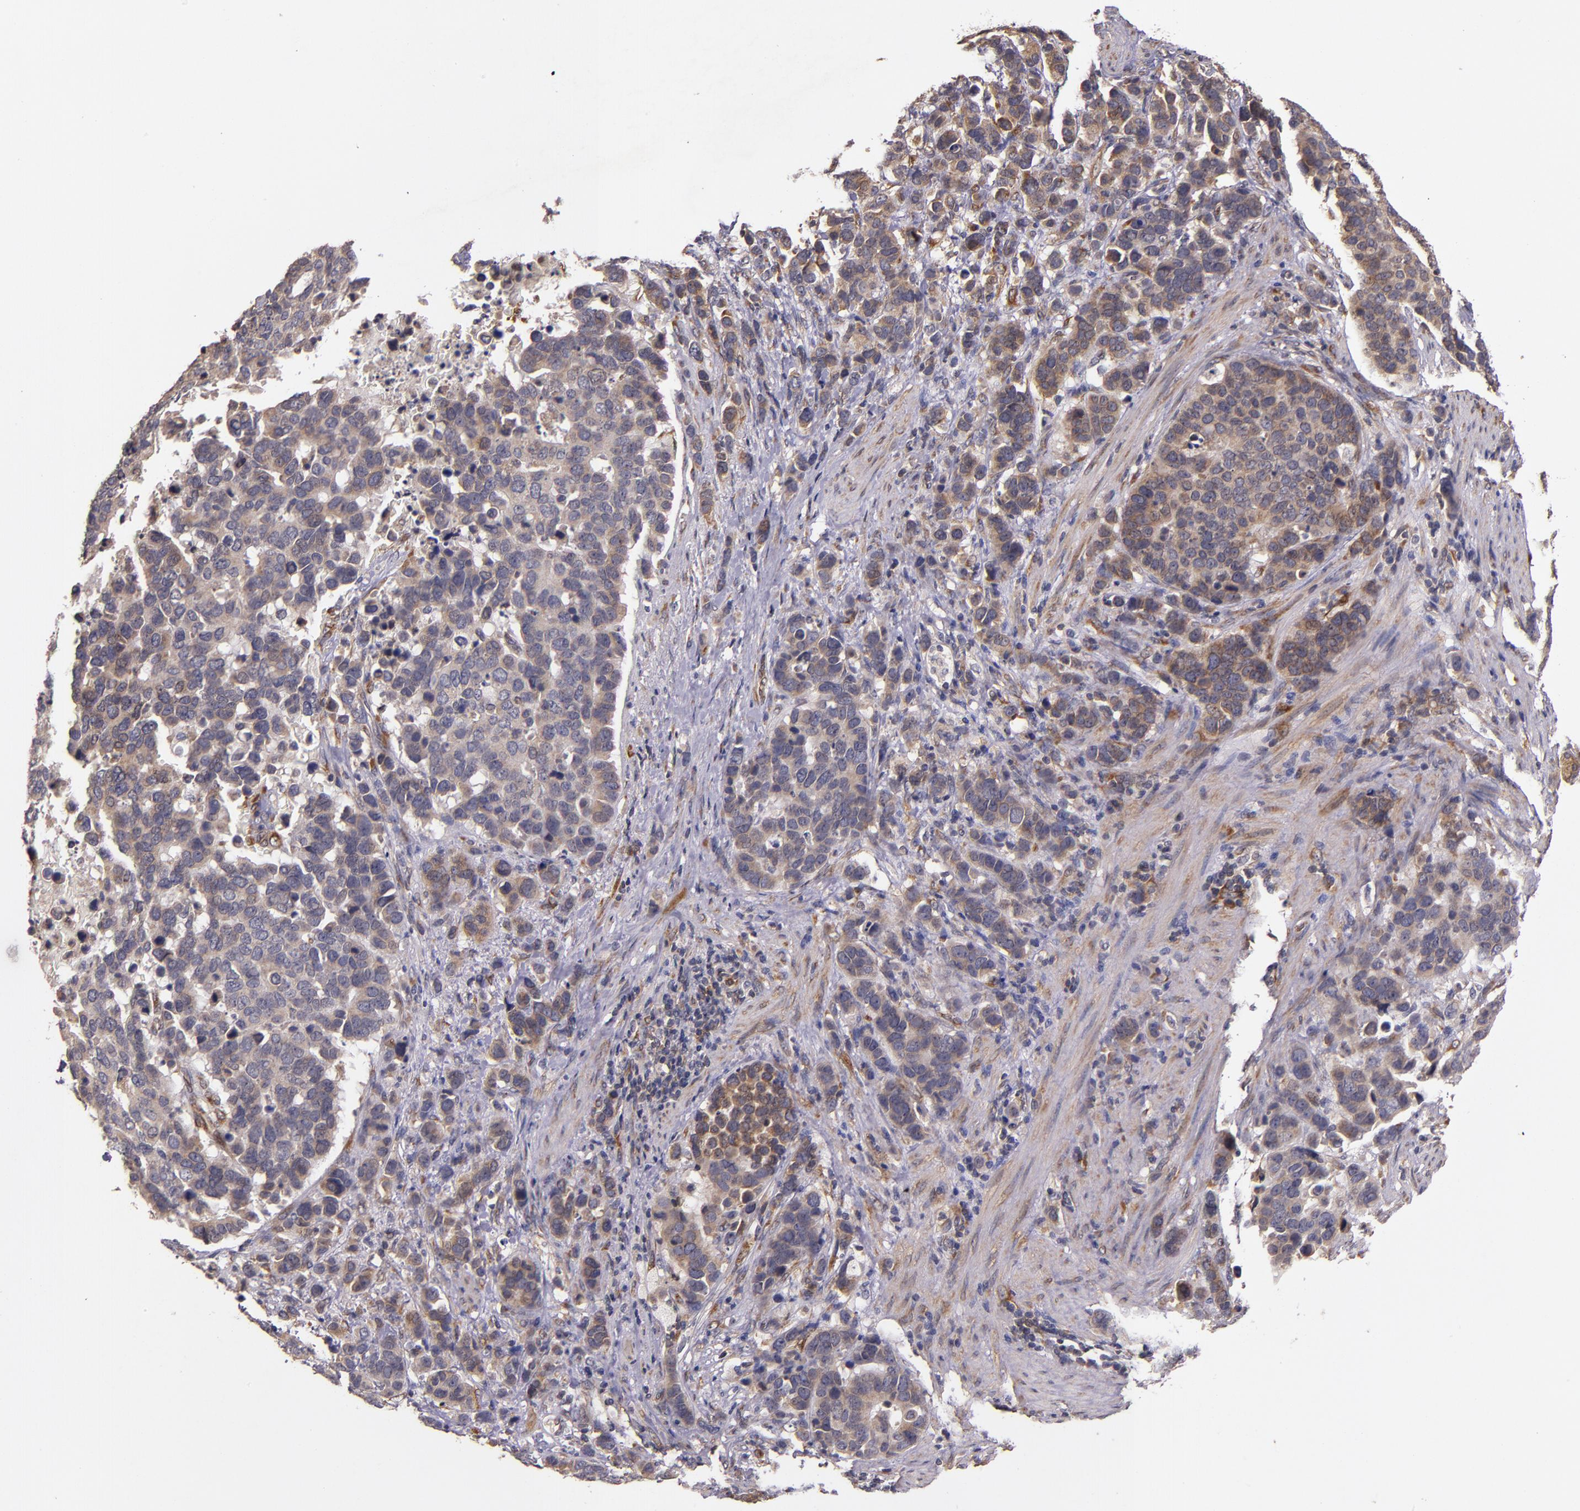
{"staining": {"intensity": "weak", "quantity": ">75%", "location": "cytoplasmic/membranous"}, "tissue": "stomach cancer", "cell_type": "Tumor cells", "image_type": "cancer", "snomed": [{"axis": "morphology", "description": "Adenocarcinoma, NOS"}, {"axis": "topography", "description": "Stomach, upper"}], "caption": "Weak cytoplasmic/membranous staining for a protein is seen in approximately >75% of tumor cells of adenocarcinoma (stomach) using IHC.", "gene": "PRAF2", "patient": {"sex": "male", "age": 71}}